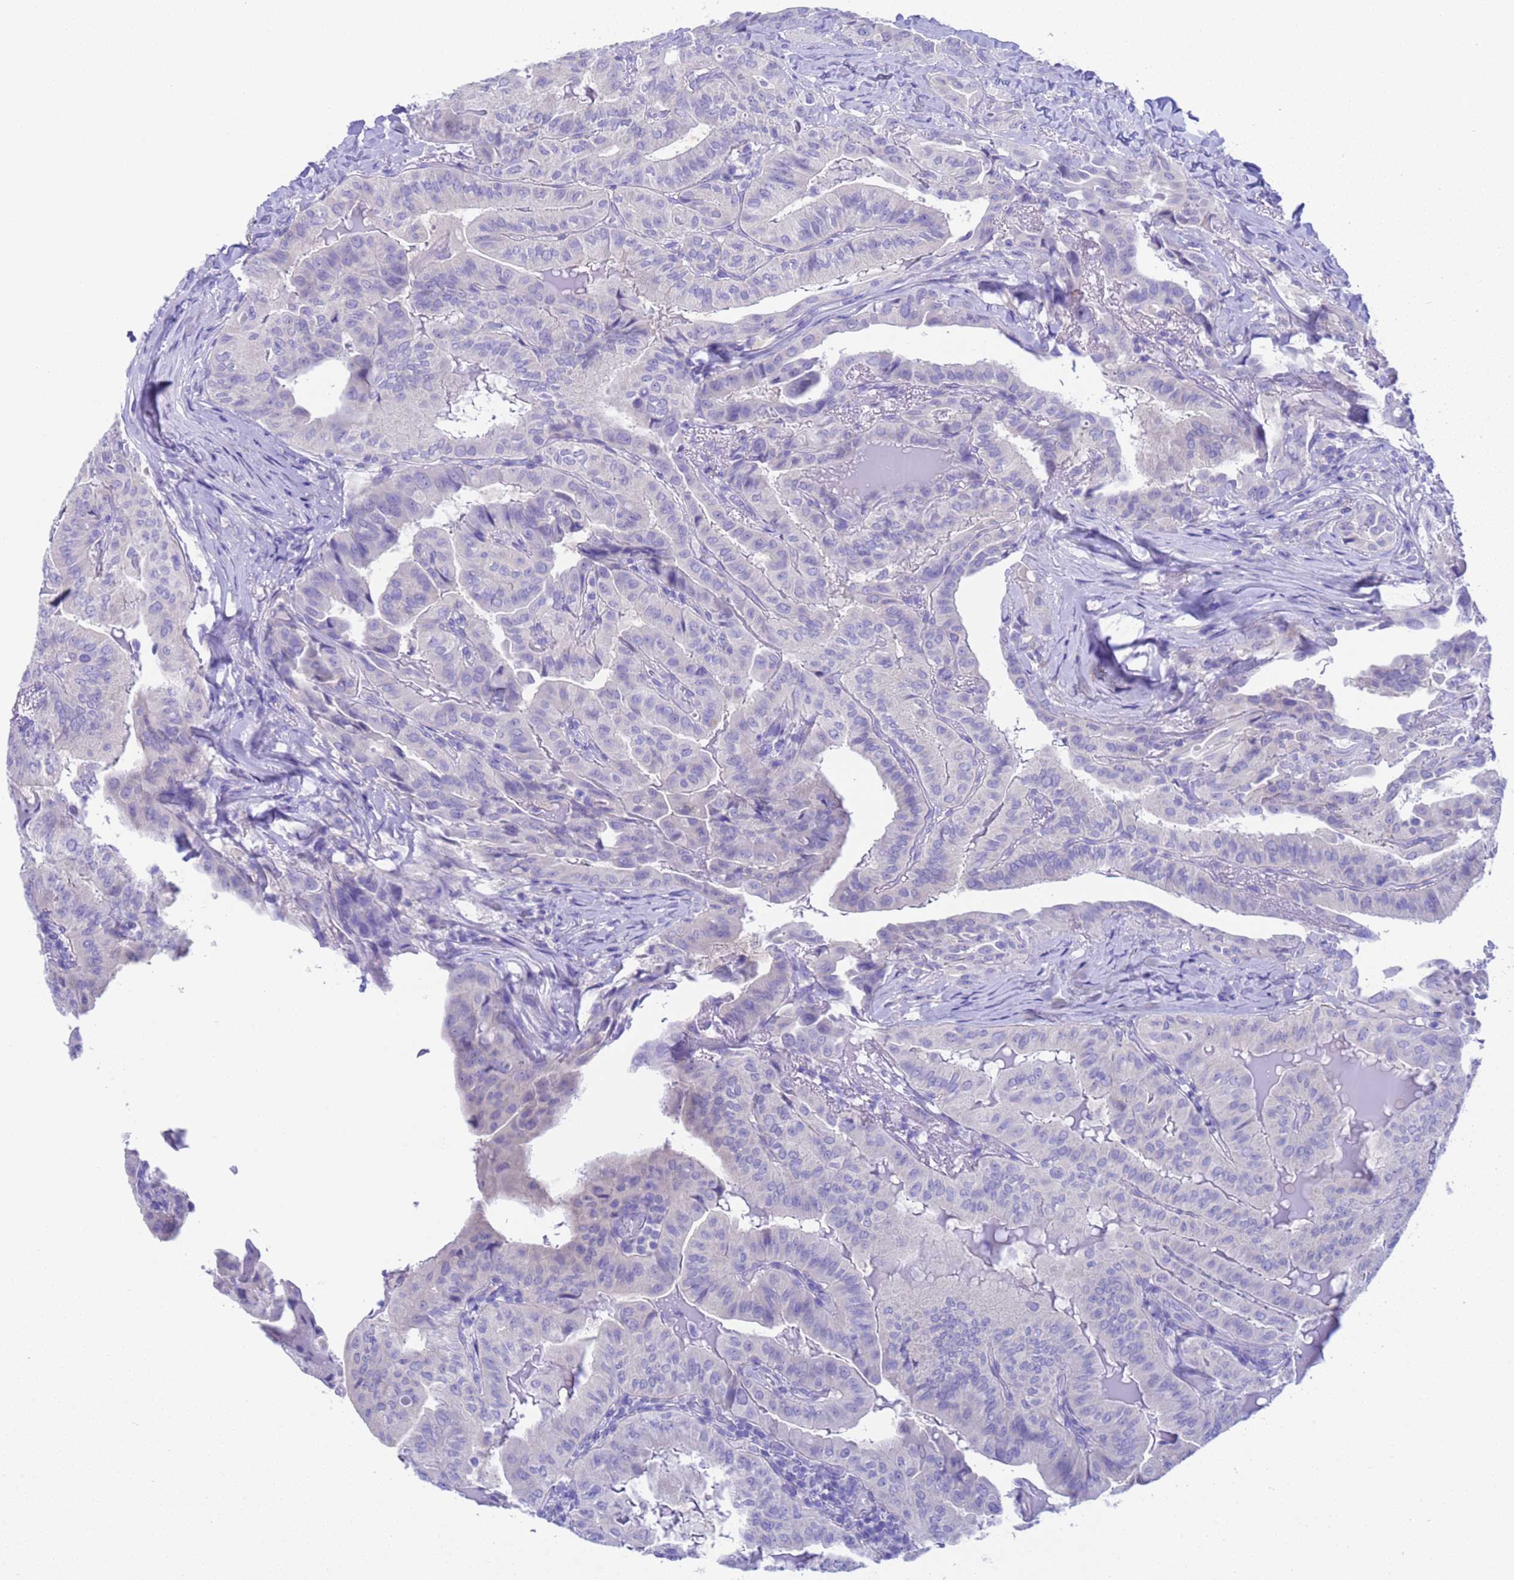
{"staining": {"intensity": "negative", "quantity": "none", "location": "none"}, "tissue": "thyroid cancer", "cell_type": "Tumor cells", "image_type": "cancer", "snomed": [{"axis": "morphology", "description": "Papillary adenocarcinoma, NOS"}, {"axis": "topography", "description": "Thyroid gland"}], "caption": "Immunohistochemical staining of thyroid papillary adenocarcinoma demonstrates no significant expression in tumor cells.", "gene": "USP38", "patient": {"sex": "female", "age": 68}}